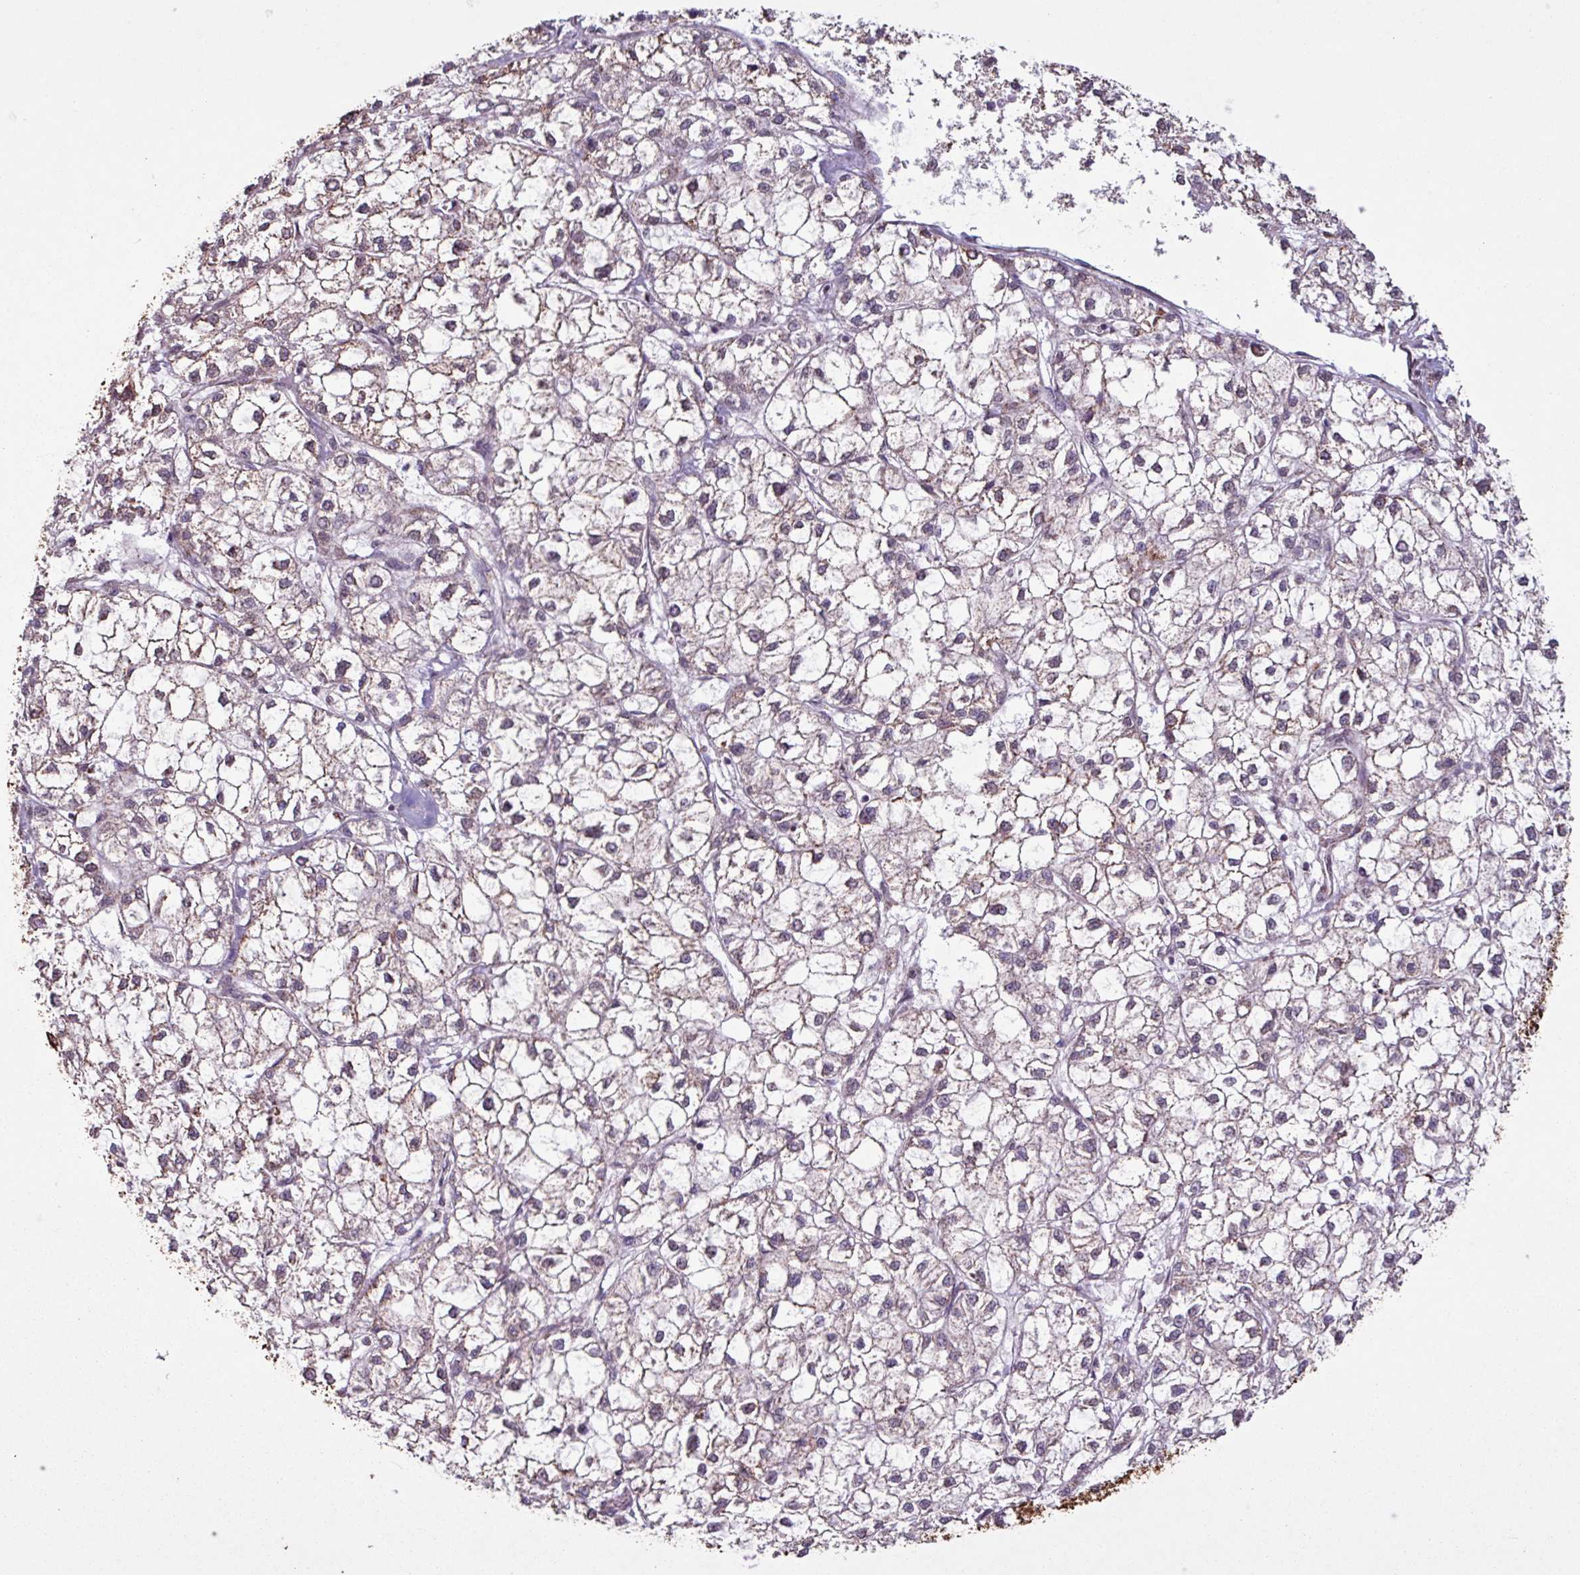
{"staining": {"intensity": "negative", "quantity": "none", "location": "none"}, "tissue": "liver cancer", "cell_type": "Tumor cells", "image_type": "cancer", "snomed": [{"axis": "morphology", "description": "Carcinoma, Hepatocellular, NOS"}, {"axis": "topography", "description": "Liver"}], "caption": "Protein analysis of hepatocellular carcinoma (liver) reveals no significant staining in tumor cells.", "gene": "ALG8", "patient": {"sex": "female", "age": 43}}